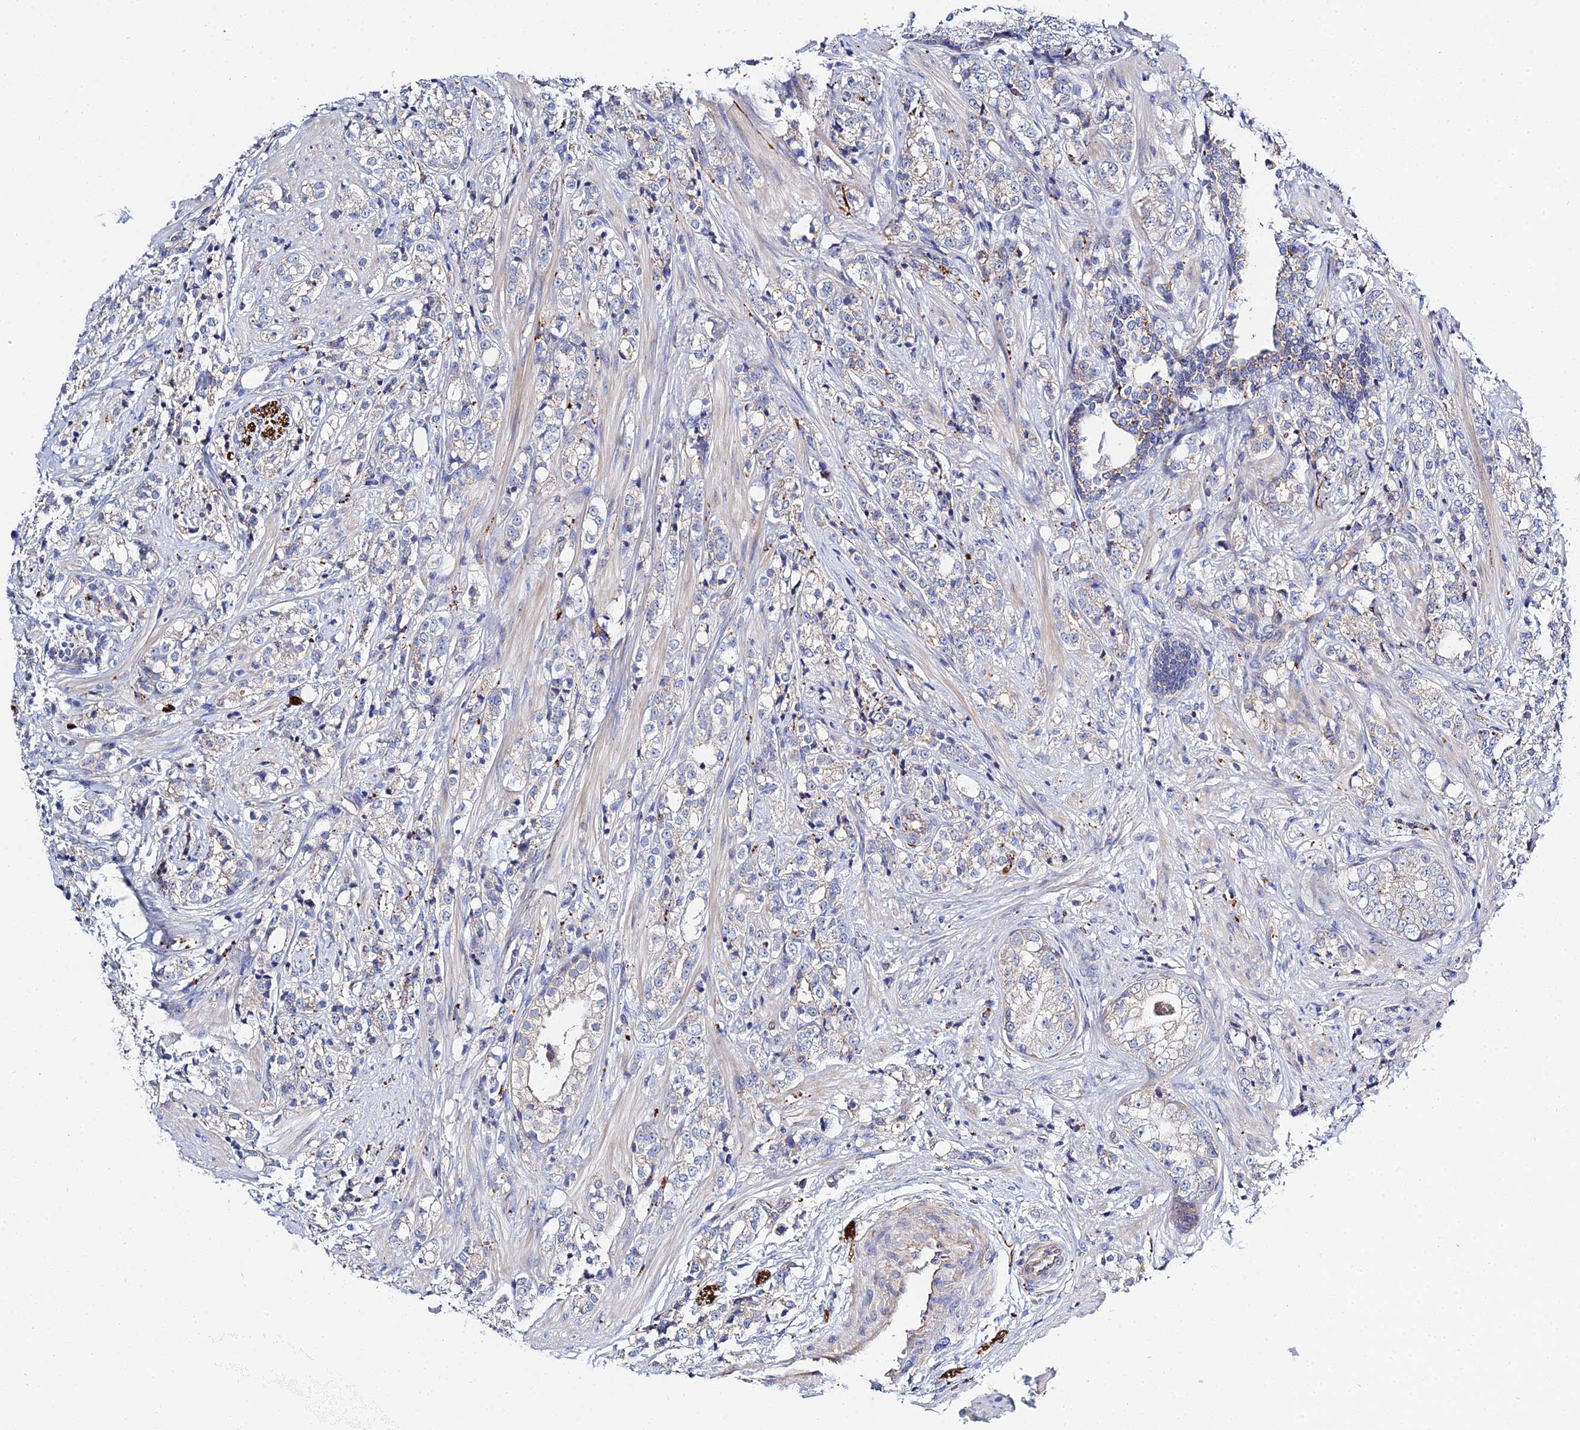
{"staining": {"intensity": "weak", "quantity": "25%-75%", "location": "cytoplasmic/membranous"}, "tissue": "prostate cancer", "cell_type": "Tumor cells", "image_type": "cancer", "snomed": [{"axis": "morphology", "description": "Adenocarcinoma, High grade"}, {"axis": "topography", "description": "Prostate"}], "caption": "This is a micrograph of immunohistochemistry (IHC) staining of prostate adenocarcinoma (high-grade), which shows weak staining in the cytoplasmic/membranous of tumor cells.", "gene": "APOBEC3H", "patient": {"sex": "male", "age": 69}}